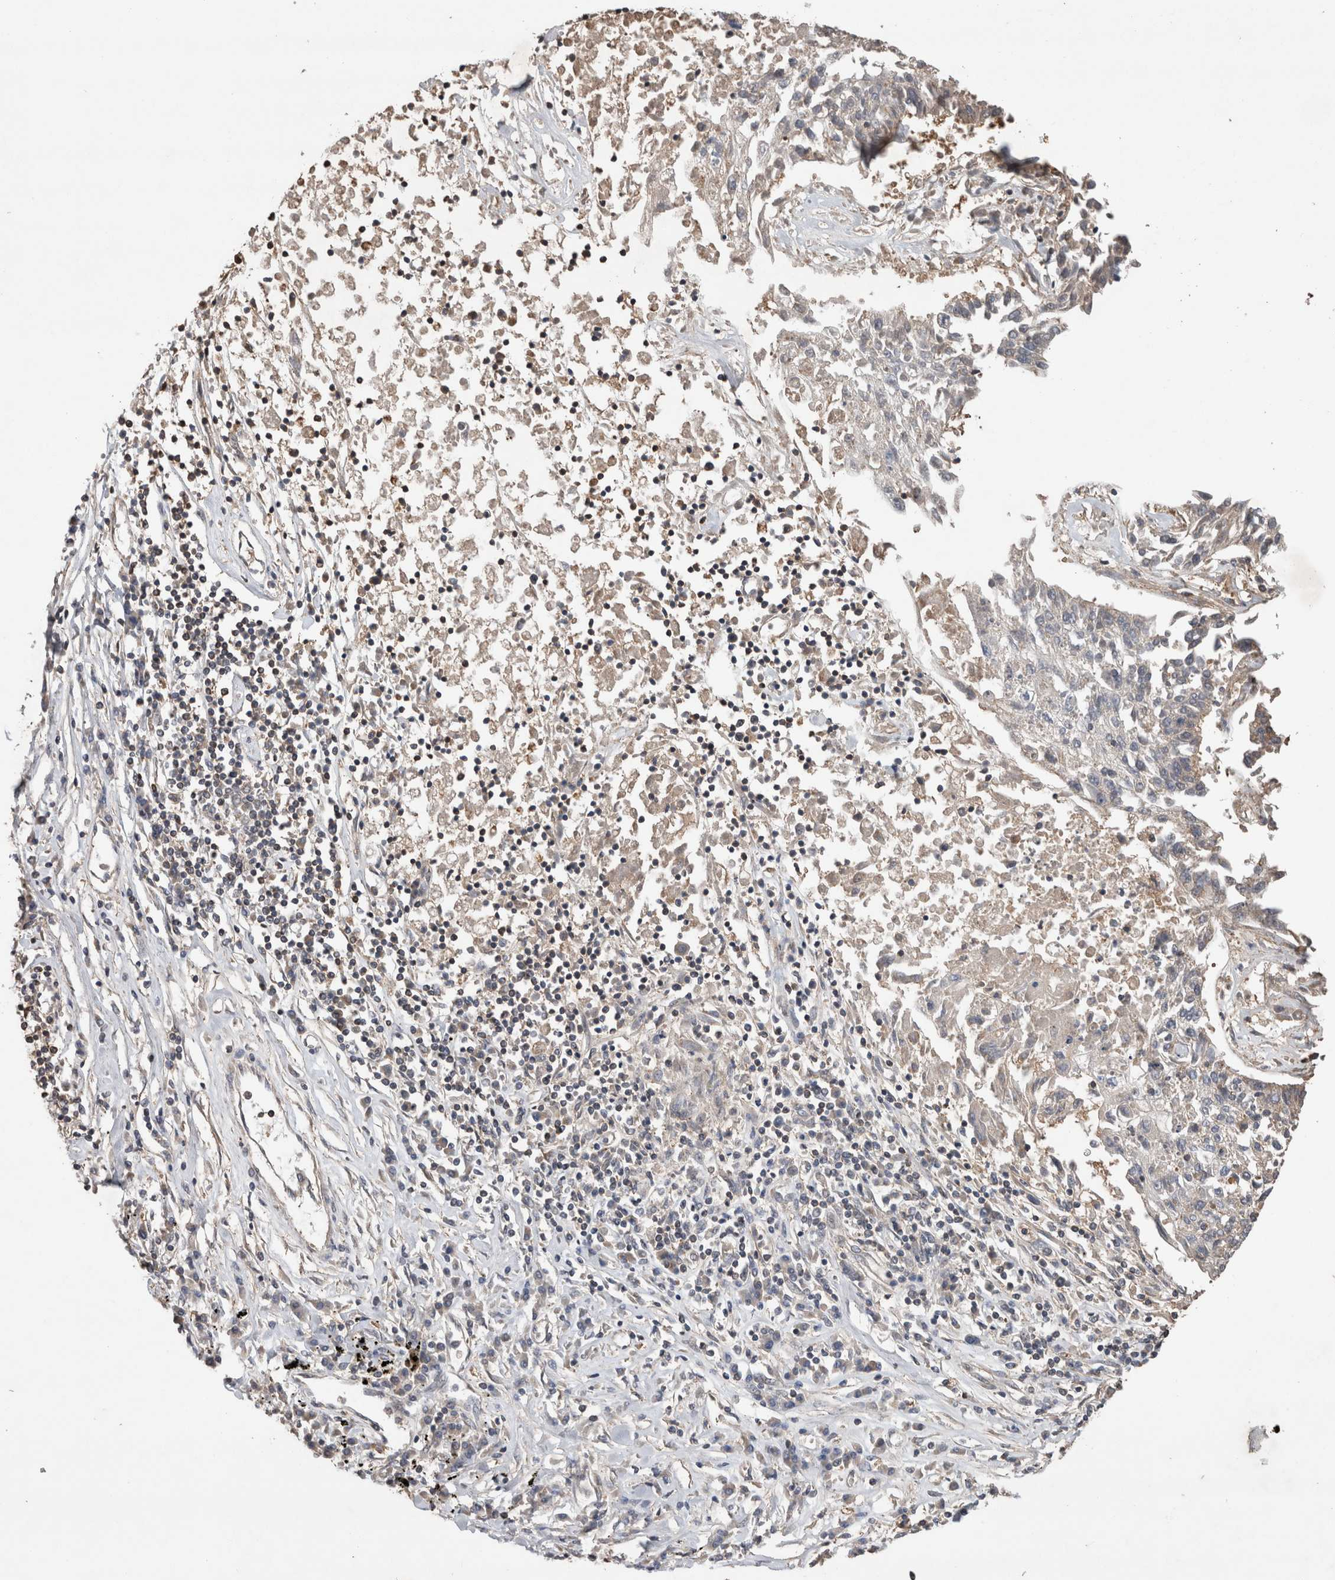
{"staining": {"intensity": "weak", "quantity": "<25%", "location": "cytoplasmic/membranous"}, "tissue": "lung cancer", "cell_type": "Tumor cells", "image_type": "cancer", "snomed": [{"axis": "morphology", "description": "Normal tissue, NOS"}, {"axis": "morphology", "description": "Squamous cell carcinoma, NOS"}, {"axis": "topography", "description": "Lymph node"}, {"axis": "topography", "description": "Cartilage tissue"}, {"axis": "topography", "description": "Bronchus"}, {"axis": "topography", "description": "Lung"}, {"axis": "topography", "description": "Peripheral nerve tissue"}], "caption": "High power microscopy micrograph of an IHC histopathology image of squamous cell carcinoma (lung), revealing no significant positivity in tumor cells. (DAB (3,3'-diaminobenzidine) immunohistochemistry, high magnification).", "gene": "TRIM5", "patient": {"sex": "female", "age": 49}}